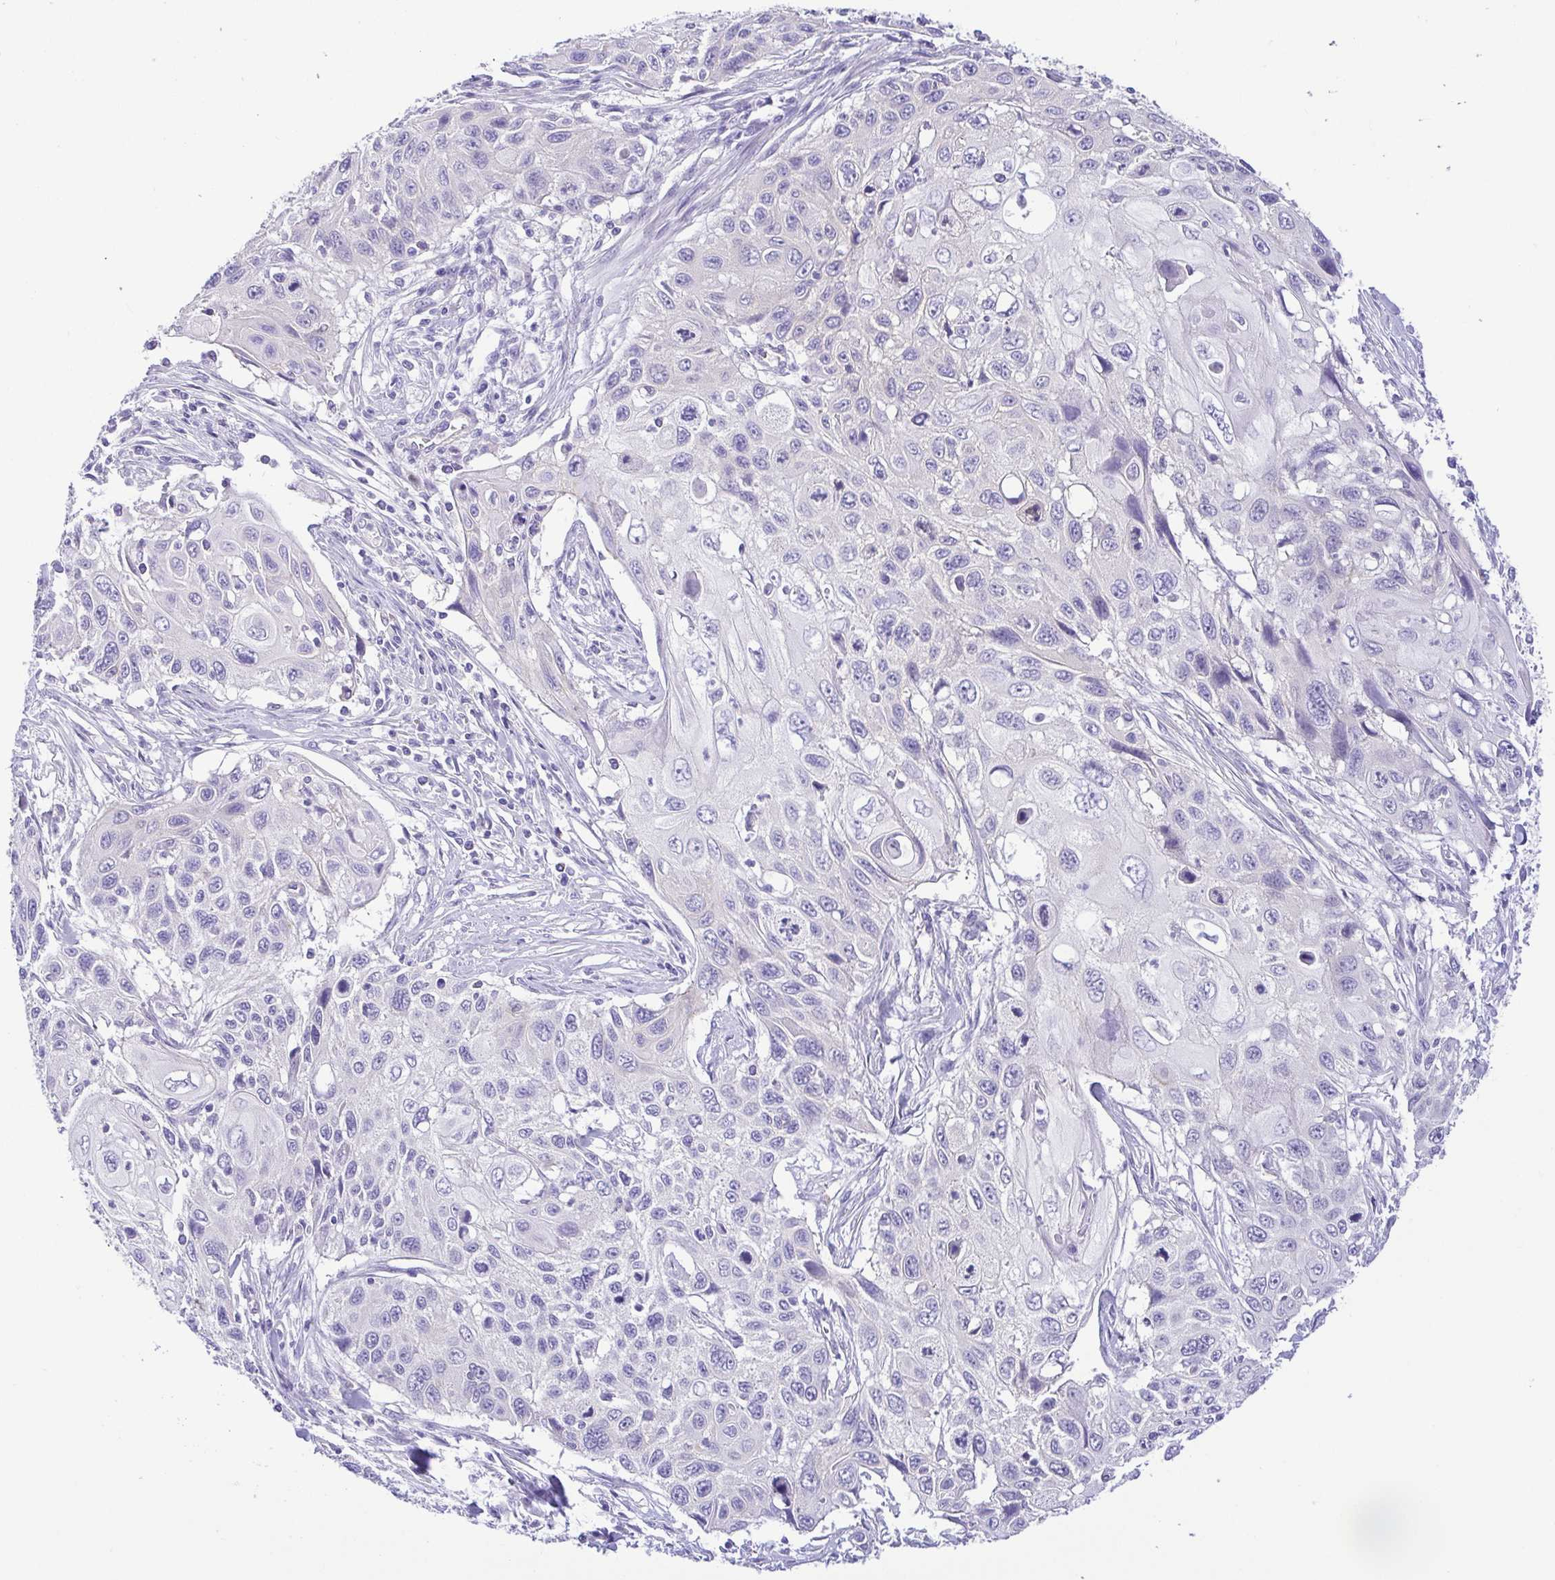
{"staining": {"intensity": "negative", "quantity": "none", "location": "none"}, "tissue": "cervical cancer", "cell_type": "Tumor cells", "image_type": "cancer", "snomed": [{"axis": "morphology", "description": "Squamous cell carcinoma, NOS"}, {"axis": "topography", "description": "Cervix"}], "caption": "An image of human cervical squamous cell carcinoma is negative for staining in tumor cells.", "gene": "EPB42", "patient": {"sex": "female", "age": 70}}